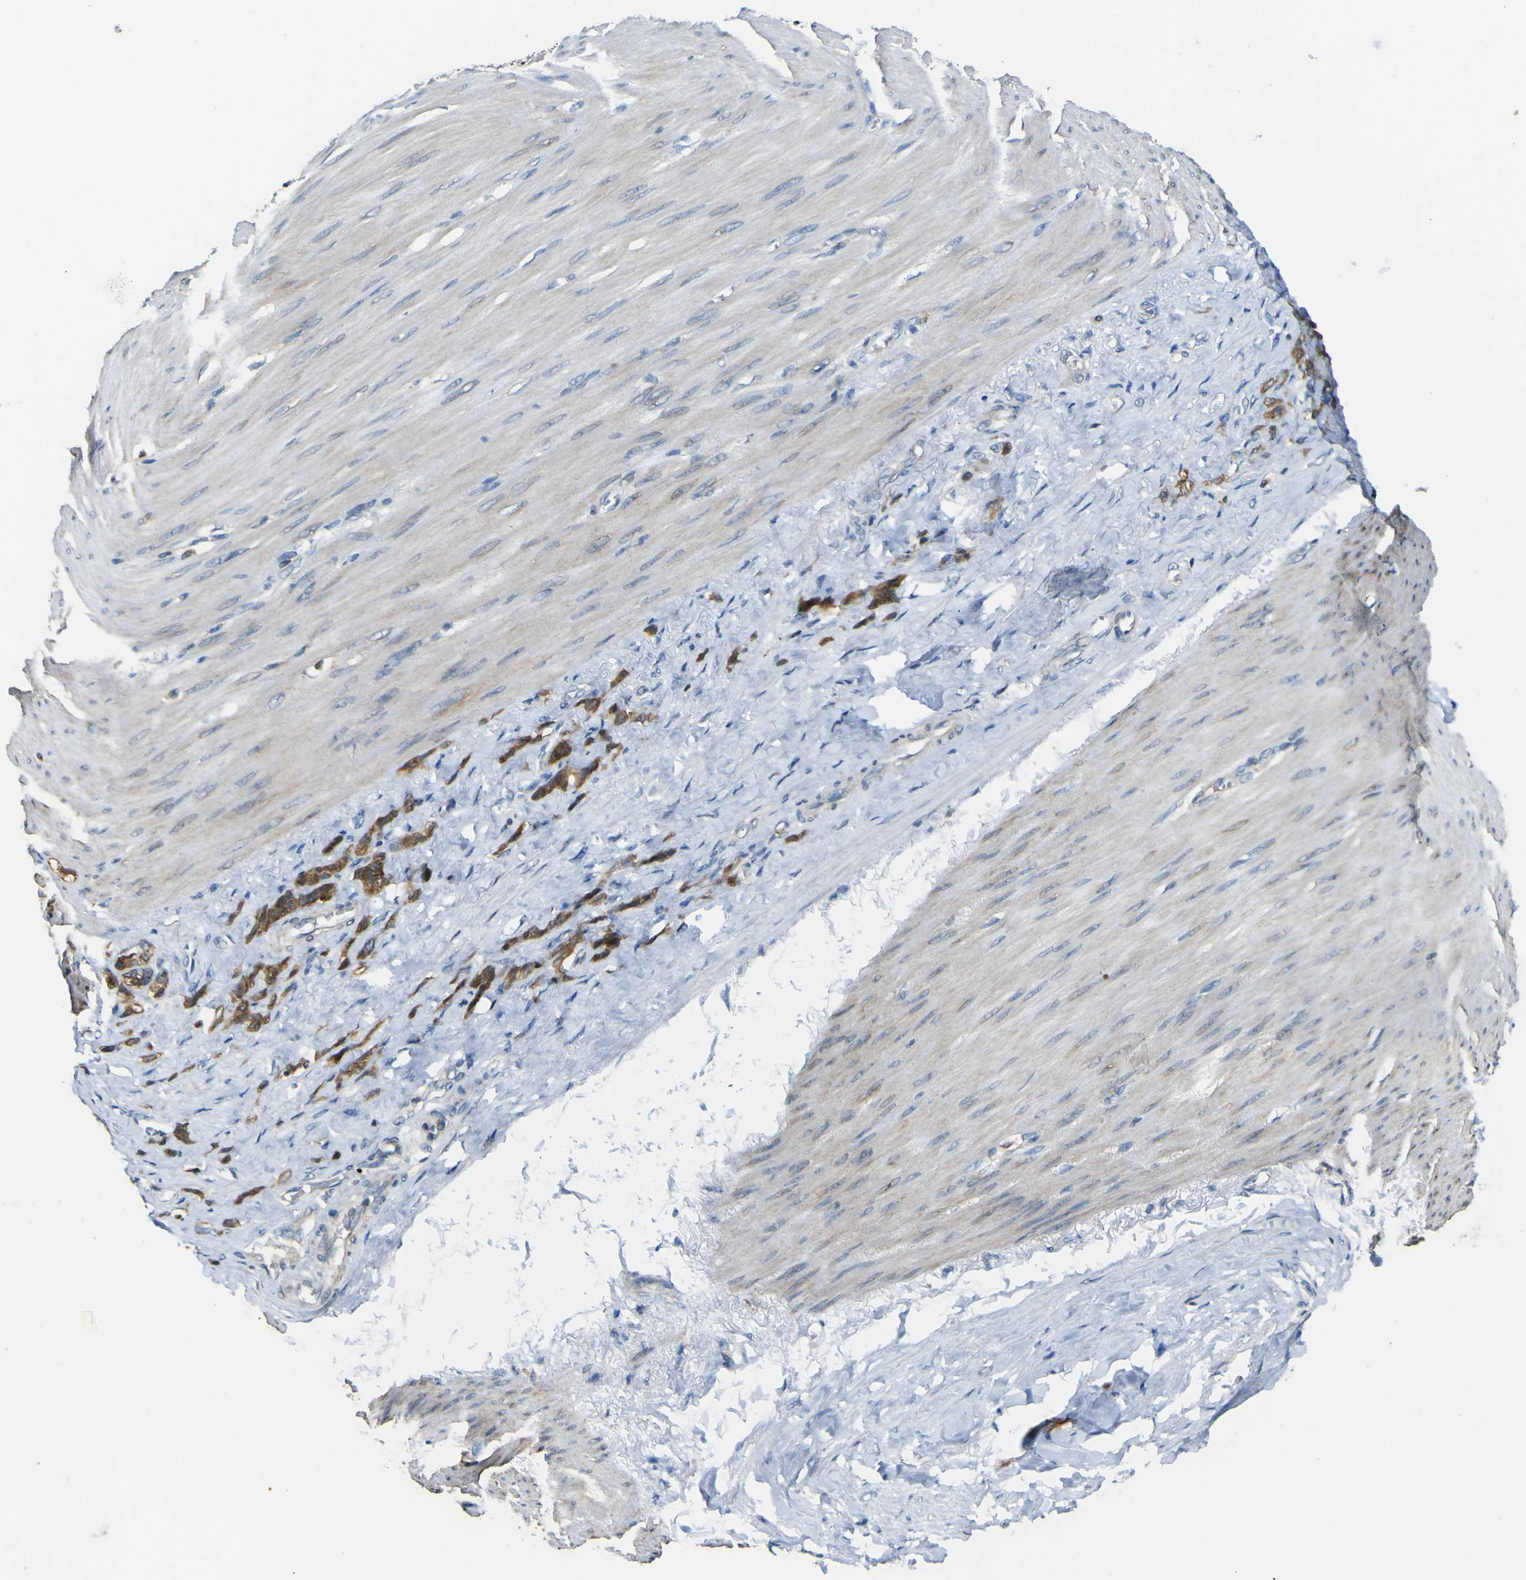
{"staining": {"intensity": "strong", "quantity": "25%-75%", "location": "cytoplasmic/membranous"}, "tissue": "stomach cancer", "cell_type": "Tumor cells", "image_type": "cancer", "snomed": [{"axis": "morphology", "description": "Adenocarcinoma, NOS"}, {"axis": "topography", "description": "Stomach"}], "caption": "This image demonstrates immunohistochemistry staining of human adenocarcinoma (stomach), with high strong cytoplasmic/membranous staining in approximately 25%-75% of tumor cells.", "gene": "EML2", "patient": {"sex": "male", "age": 82}}